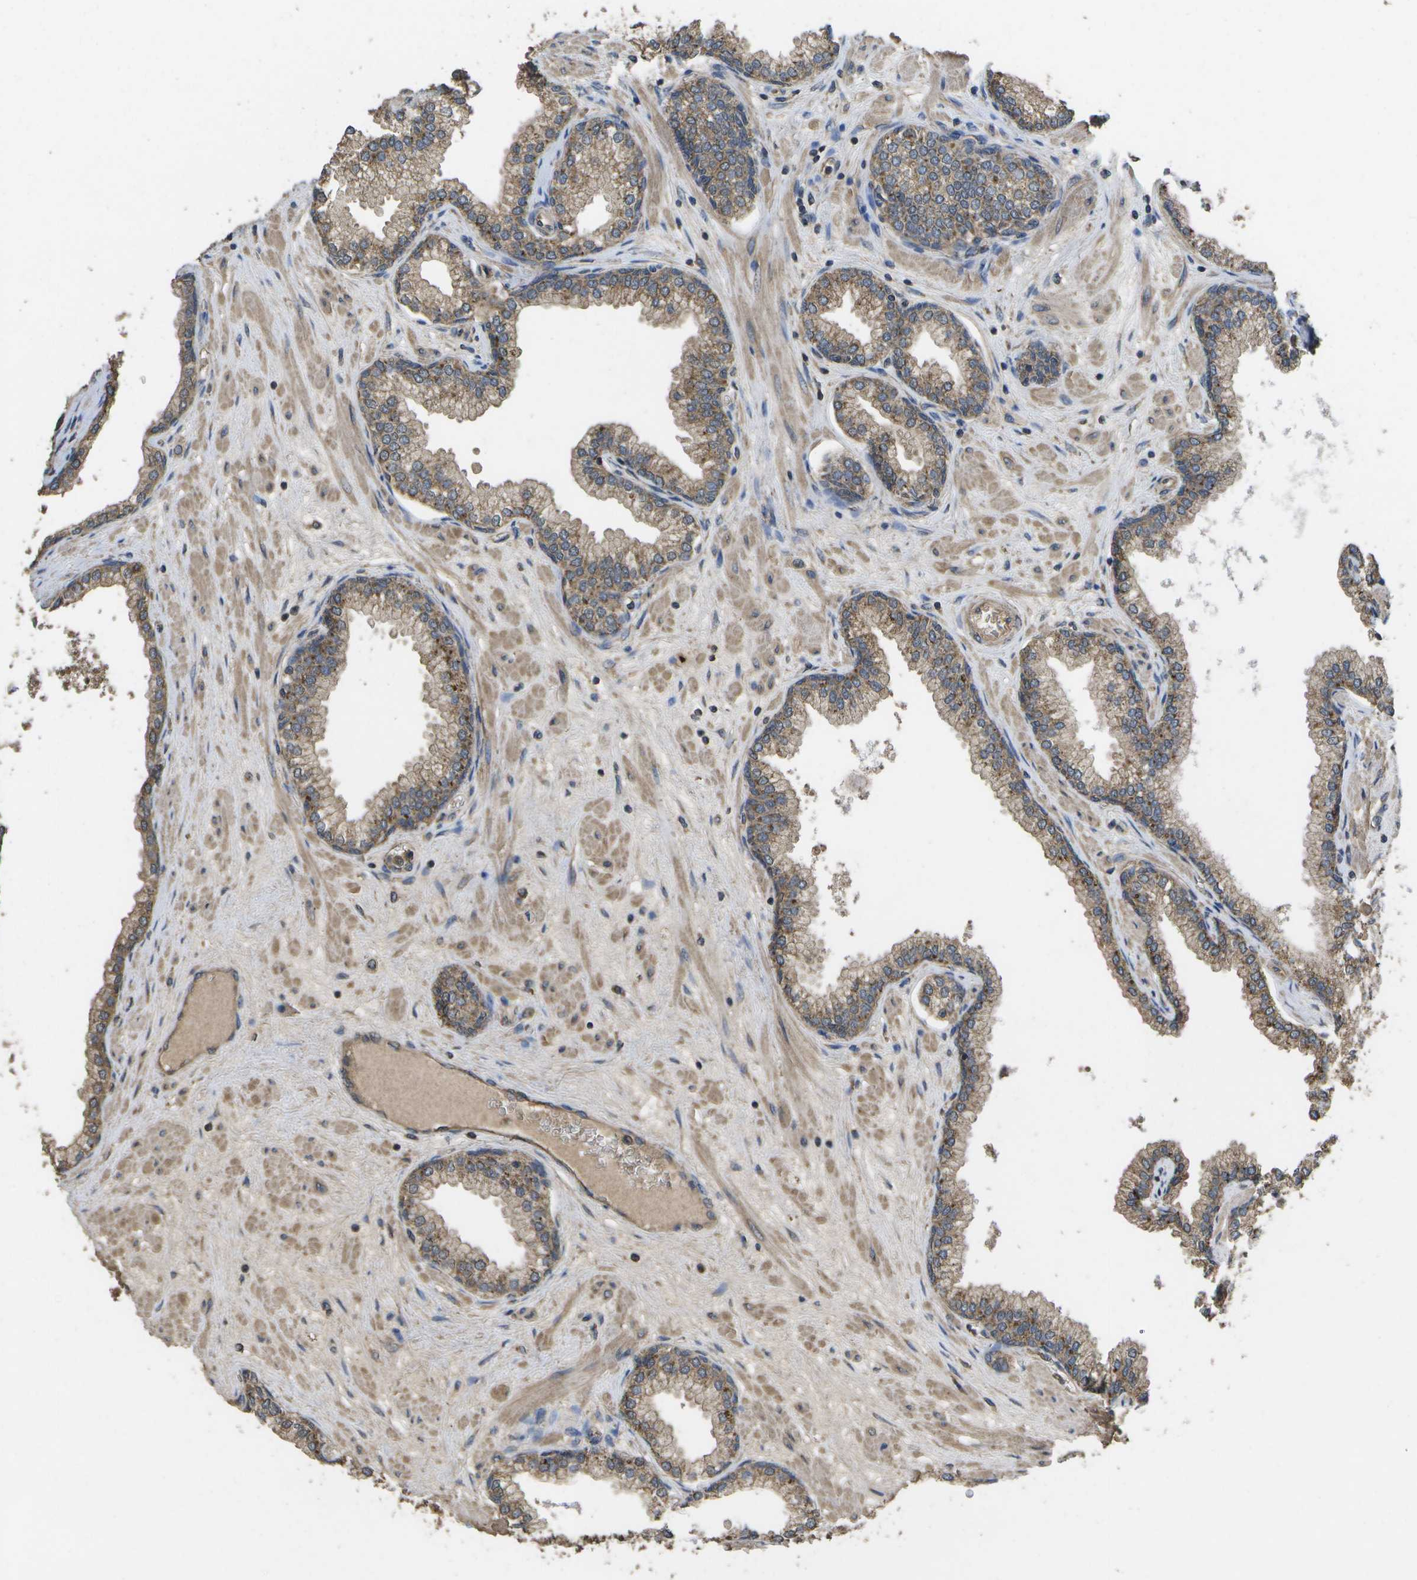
{"staining": {"intensity": "moderate", "quantity": ">75%", "location": "cytoplasmic/membranous"}, "tissue": "prostate", "cell_type": "Glandular cells", "image_type": "normal", "snomed": [{"axis": "morphology", "description": "Normal tissue, NOS"}, {"axis": "morphology", "description": "Urothelial carcinoma, Low grade"}, {"axis": "topography", "description": "Urinary bladder"}, {"axis": "topography", "description": "Prostate"}], "caption": "An immunohistochemistry micrograph of unremarkable tissue is shown. Protein staining in brown highlights moderate cytoplasmic/membranous positivity in prostate within glandular cells. Immunohistochemistry stains the protein of interest in brown and the nuclei are stained blue.", "gene": "SACS", "patient": {"sex": "male", "age": 60}}